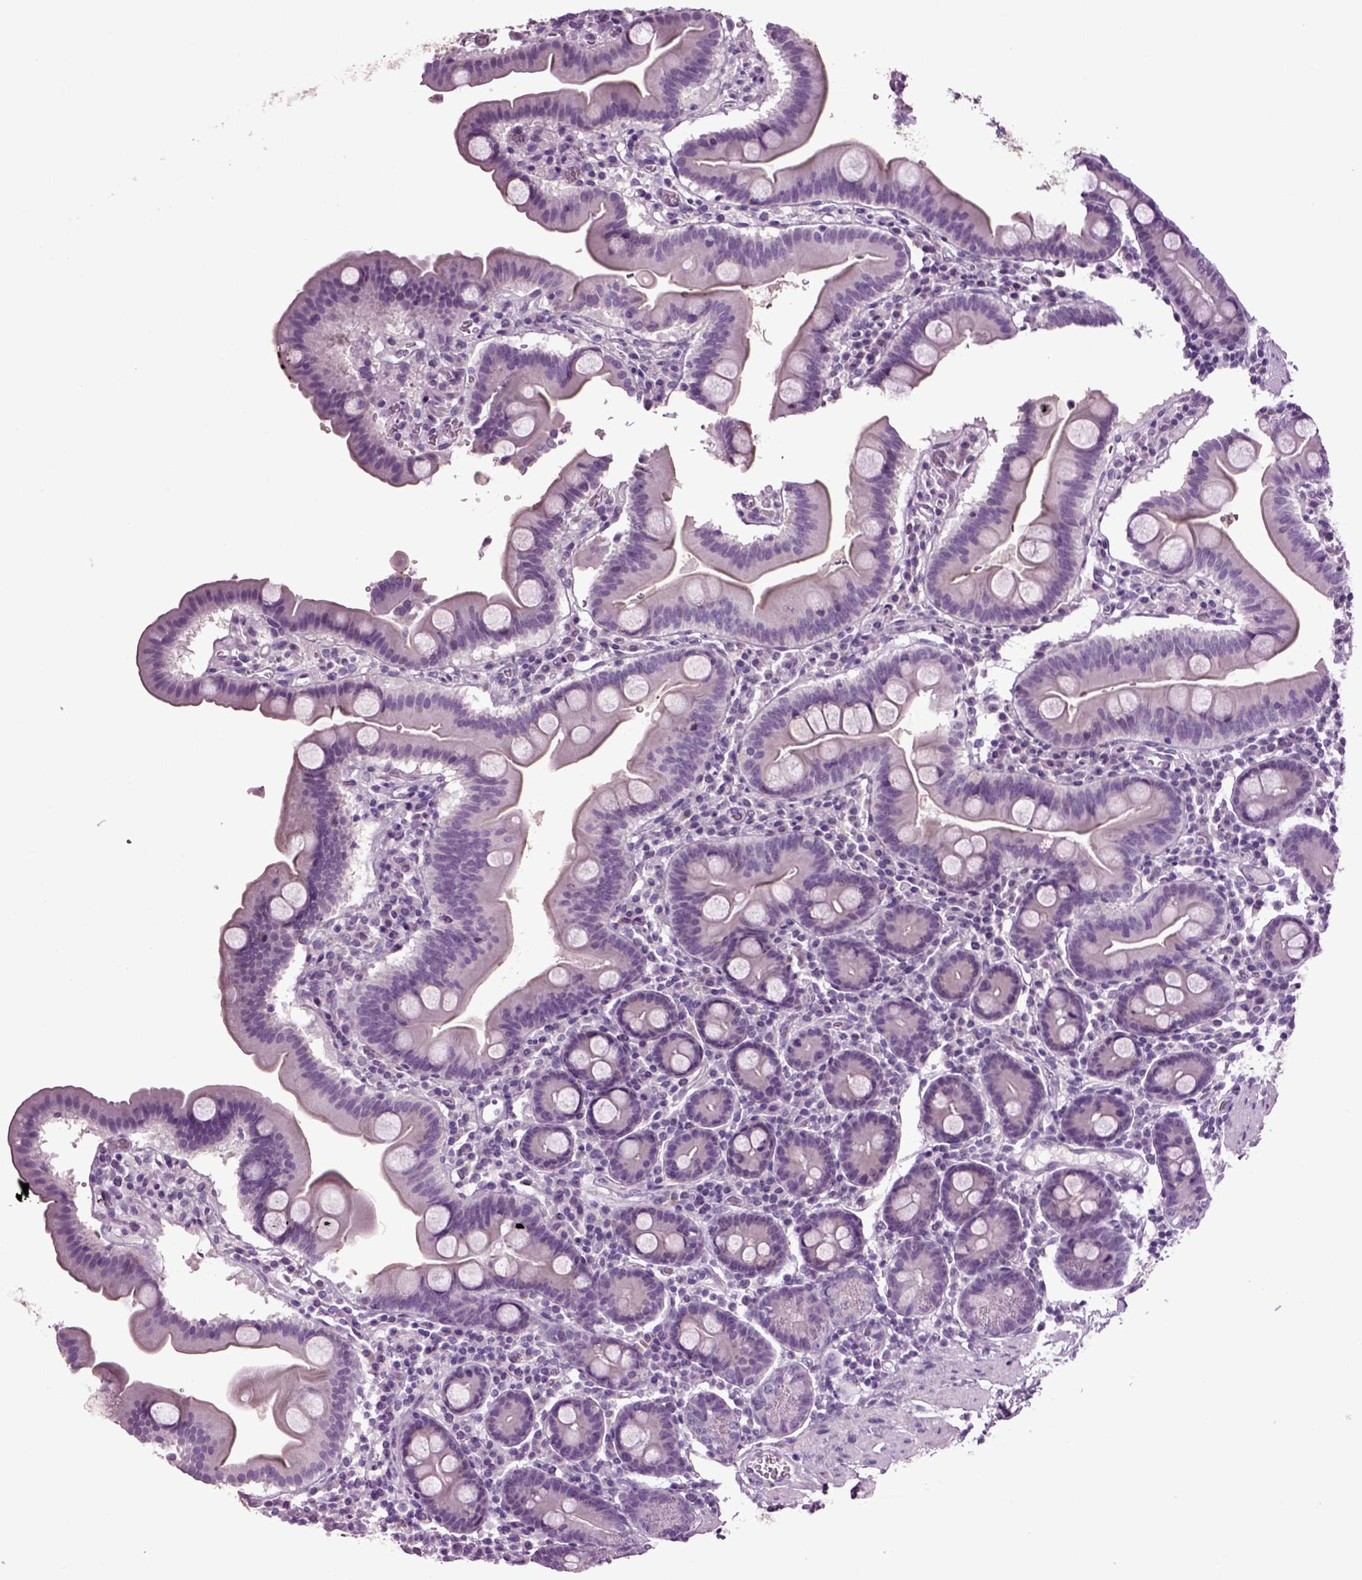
{"staining": {"intensity": "negative", "quantity": "none", "location": "none"}, "tissue": "duodenum", "cell_type": "Glandular cells", "image_type": "normal", "snomed": [{"axis": "morphology", "description": "Normal tissue, NOS"}, {"axis": "topography", "description": "Duodenum"}], "caption": "Glandular cells show no significant expression in benign duodenum. (DAB (3,3'-diaminobenzidine) IHC with hematoxylin counter stain).", "gene": "SLC17A6", "patient": {"sex": "male", "age": 59}}